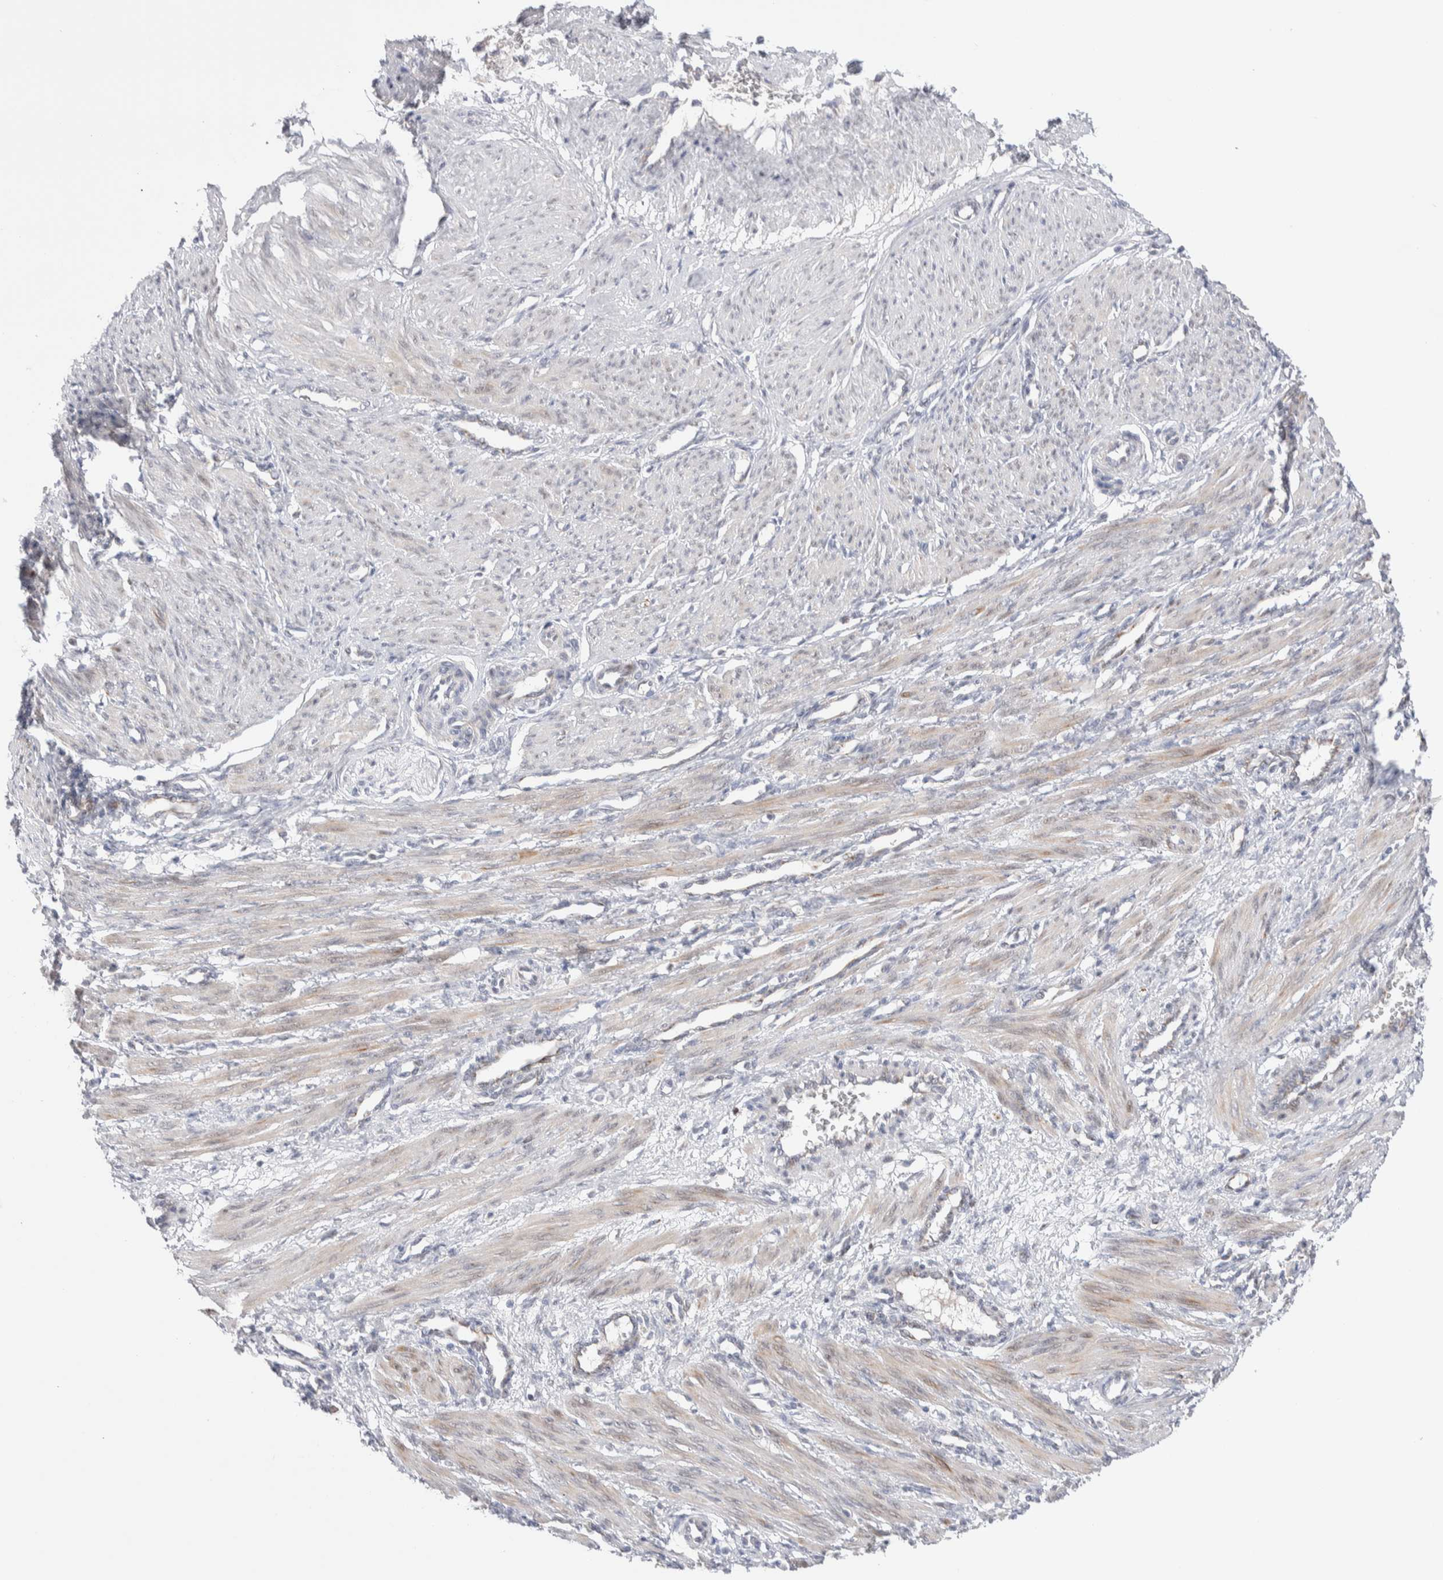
{"staining": {"intensity": "weak", "quantity": ">75%", "location": "cytoplasmic/membranous"}, "tissue": "smooth muscle", "cell_type": "Smooth muscle cells", "image_type": "normal", "snomed": [{"axis": "morphology", "description": "Normal tissue, NOS"}, {"axis": "topography", "description": "Endometrium"}], "caption": "Immunohistochemical staining of unremarkable human smooth muscle displays weak cytoplasmic/membranous protein positivity in approximately >75% of smooth muscle cells.", "gene": "C1orf112", "patient": {"sex": "female", "age": 33}}